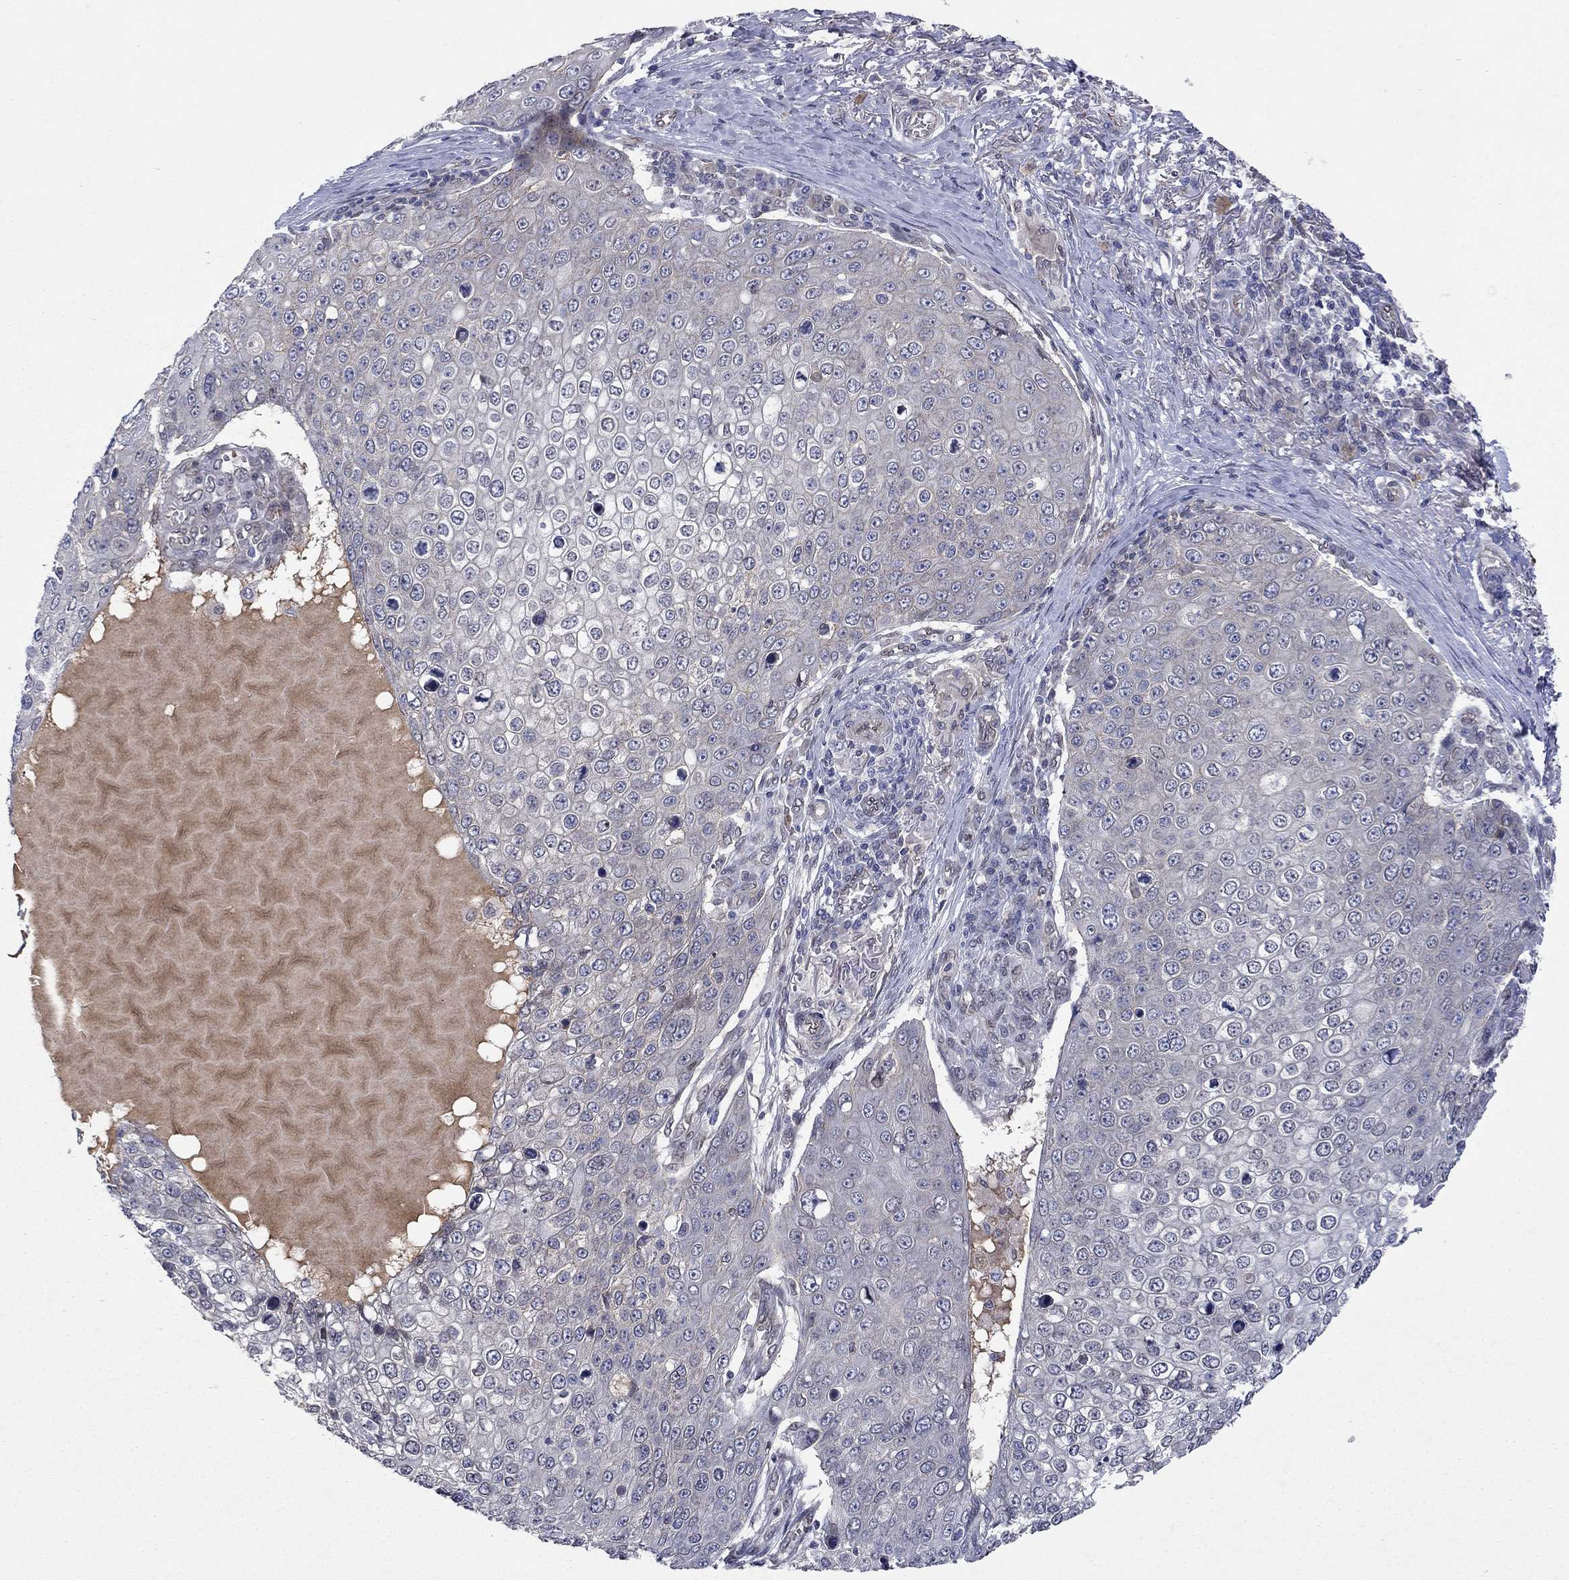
{"staining": {"intensity": "negative", "quantity": "none", "location": "none"}, "tissue": "skin cancer", "cell_type": "Tumor cells", "image_type": "cancer", "snomed": [{"axis": "morphology", "description": "Squamous cell carcinoma, NOS"}, {"axis": "topography", "description": "Skin"}], "caption": "This is an IHC photomicrograph of skin cancer. There is no expression in tumor cells.", "gene": "EMC9", "patient": {"sex": "male", "age": 71}}